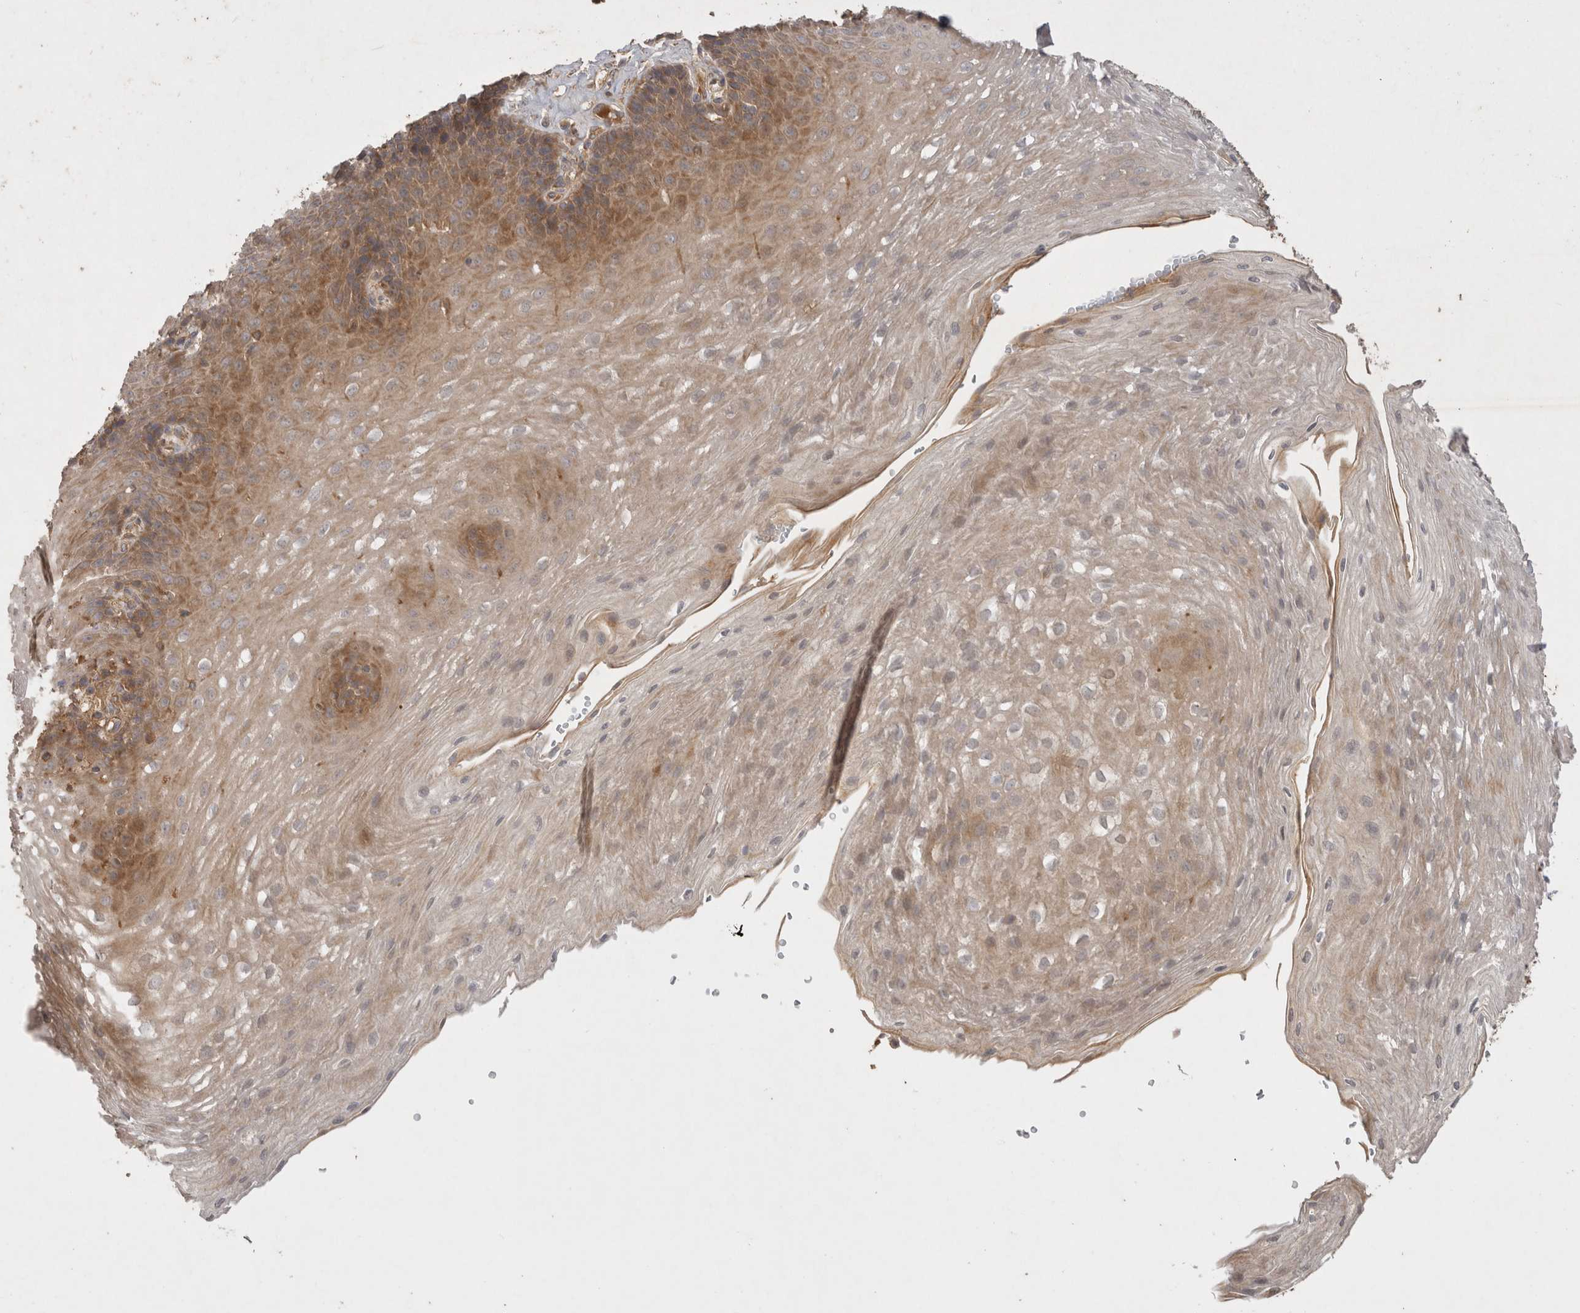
{"staining": {"intensity": "moderate", "quantity": "25%-75%", "location": "cytoplasmic/membranous"}, "tissue": "esophagus", "cell_type": "Squamous epithelial cells", "image_type": "normal", "snomed": [{"axis": "morphology", "description": "Normal tissue, NOS"}, {"axis": "topography", "description": "Esophagus"}], "caption": "Immunohistochemical staining of unremarkable esophagus displays moderate cytoplasmic/membranous protein expression in about 25%-75% of squamous epithelial cells. (Stains: DAB in brown, nuclei in blue, Microscopy: brightfield microscopy at high magnification).", "gene": "PPP1R42", "patient": {"sex": "female", "age": 66}}